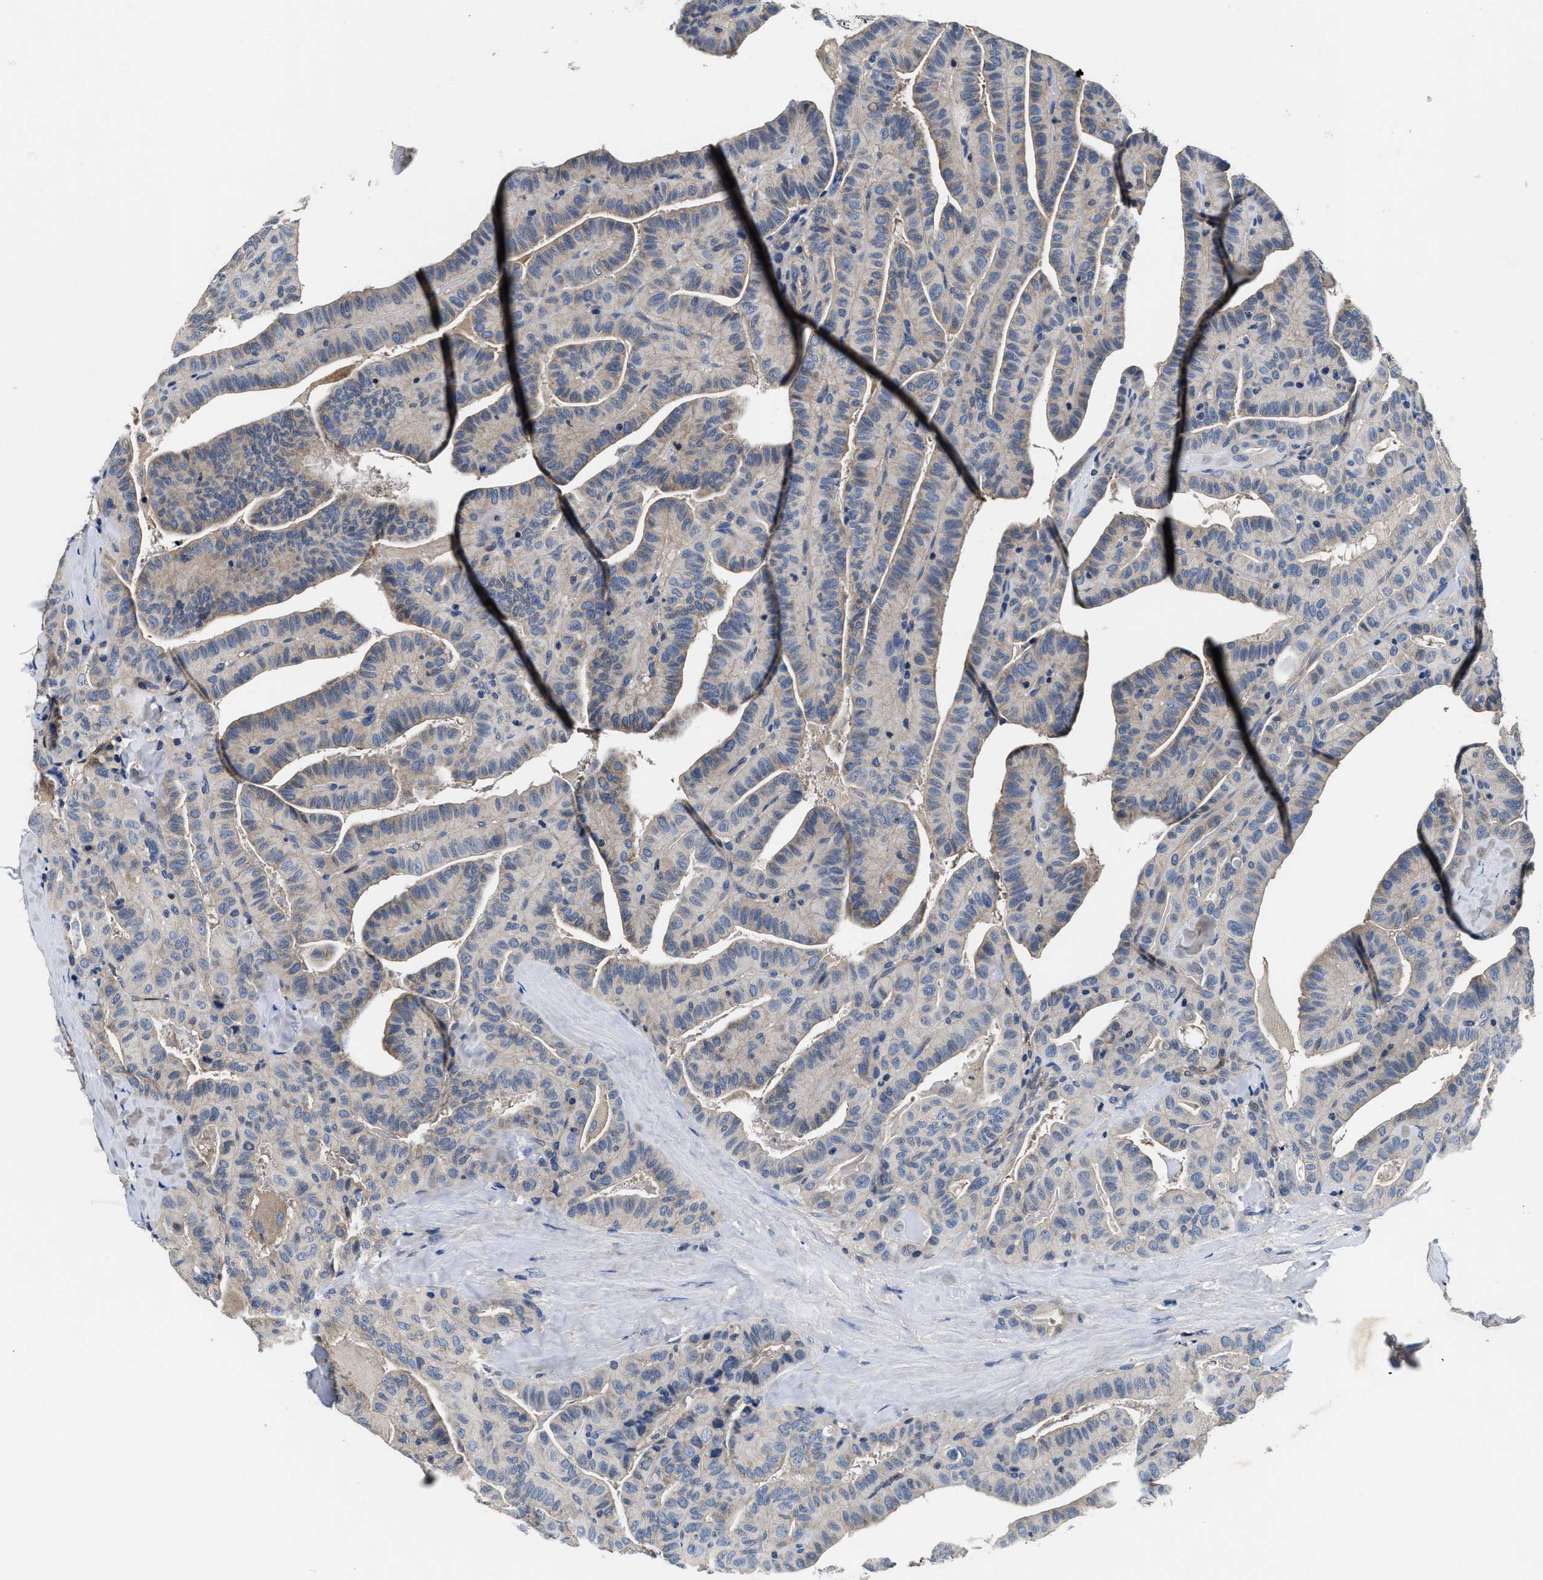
{"staining": {"intensity": "weak", "quantity": "<25%", "location": "cytoplasmic/membranous"}, "tissue": "thyroid cancer", "cell_type": "Tumor cells", "image_type": "cancer", "snomed": [{"axis": "morphology", "description": "Papillary adenocarcinoma, NOS"}, {"axis": "topography", "description": "Thyroid gland"}], "caption": "Immunohistochemistry micrograph of thyroid cancer stained for a protein (brown), which displays no staining in tumor cells.", "gene": "ANKIB1", "patient": {"sex": "male", "age": 77}}